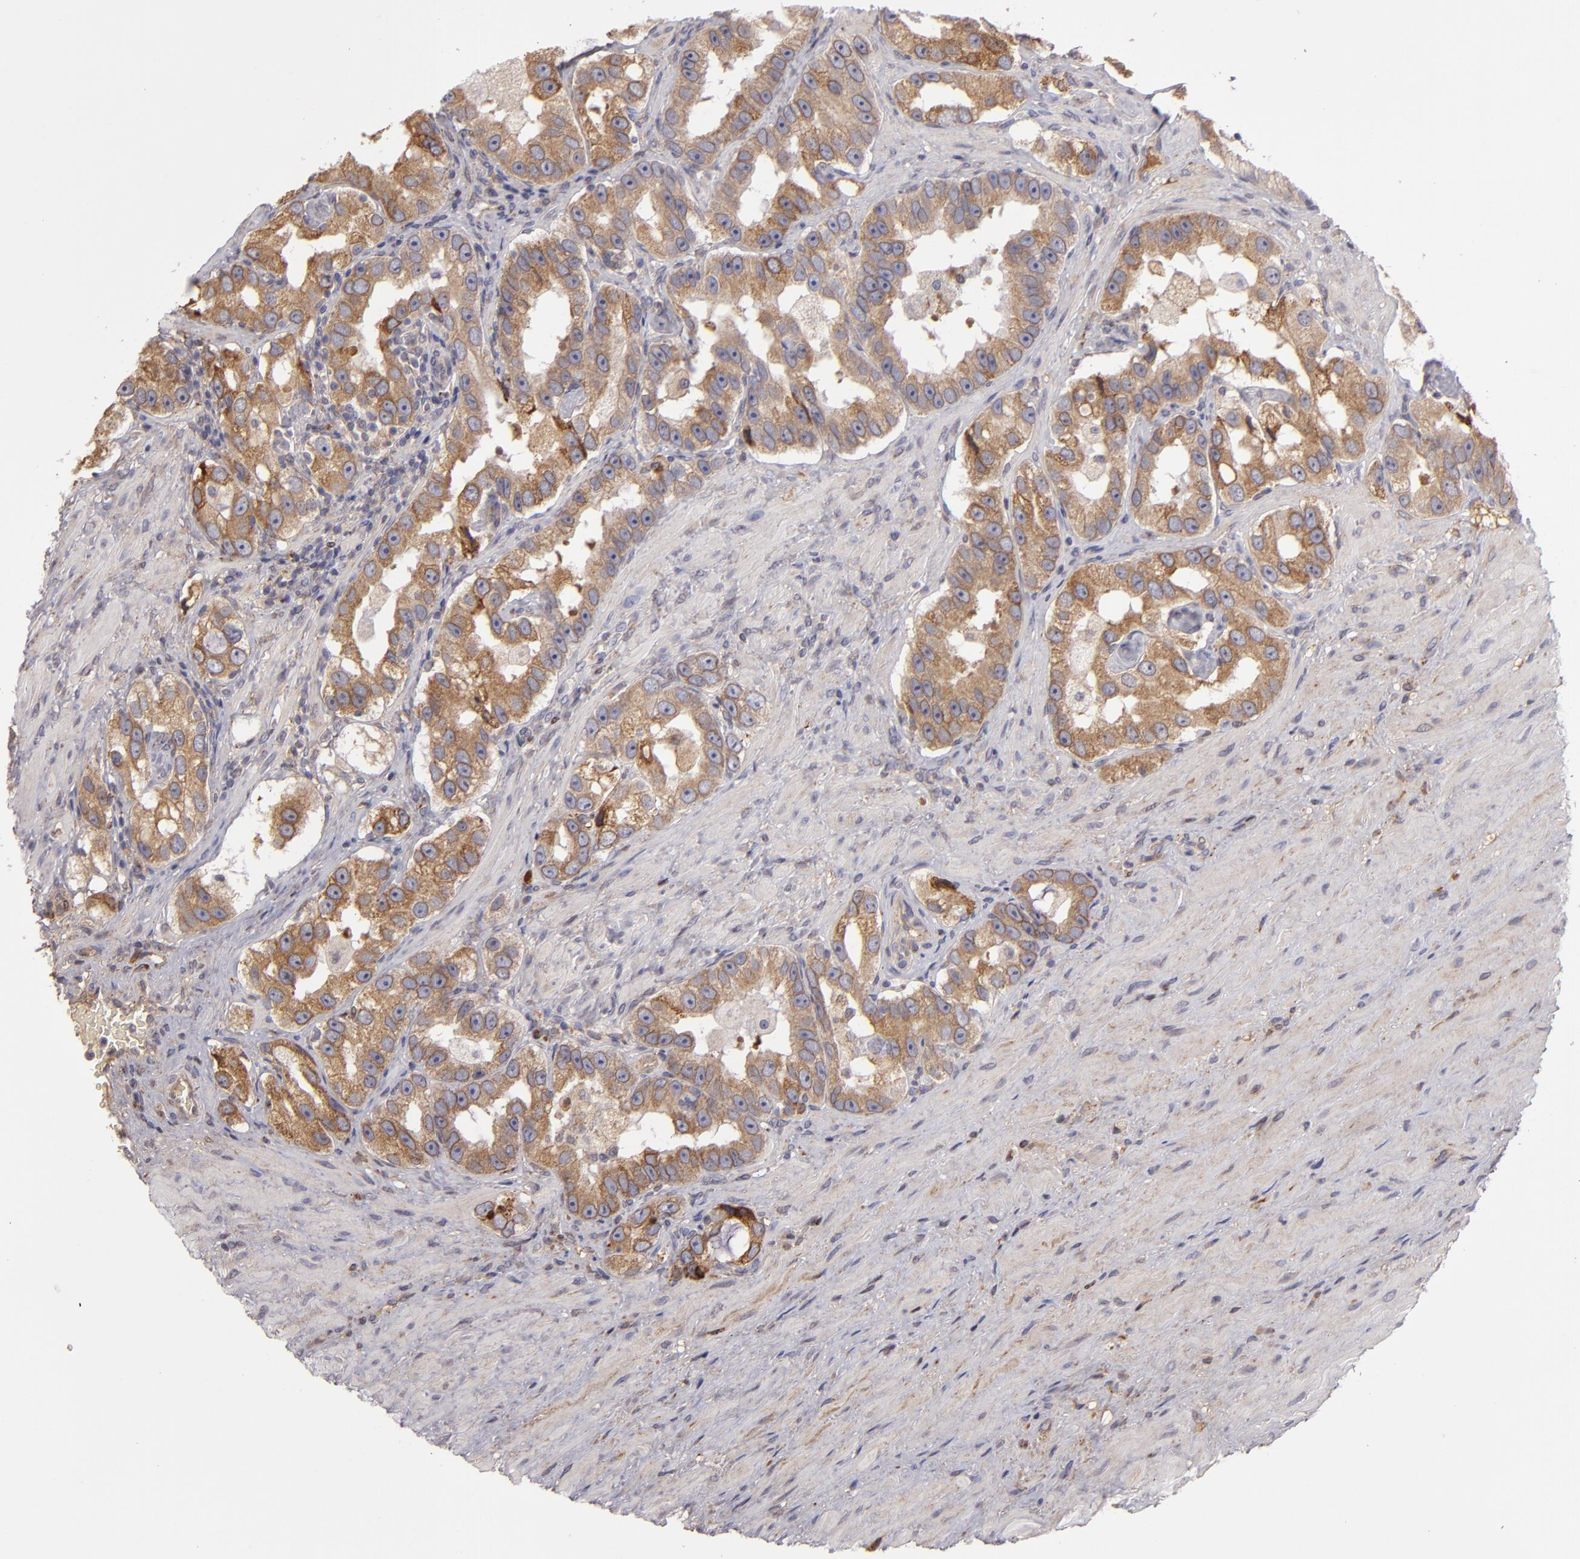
{"staining": {"intensity": "strong", "quantity": ">75%", "location": "cytoplasmic/membranous"}, "tissue": "prostate cancer", "cell_type": "Tumor cells", "image_type": "cancer", "snomed": [{"axis": "morphology", "description": "Adenocarcinoma, High grade"}, {"axis": "topography", "description": "Prostate"}], "caption": "Prostate cancer was stained to show a protein in brown. There is high levels of strong cytoplasmic/membranous staining in about >75% of tumor cells. (DAB (3,3'-diaminobenzidine) IHC with brightfield microscopy, high magnification).", "gene": "CFB", "patient": {"sex": "male", "age": 63}}